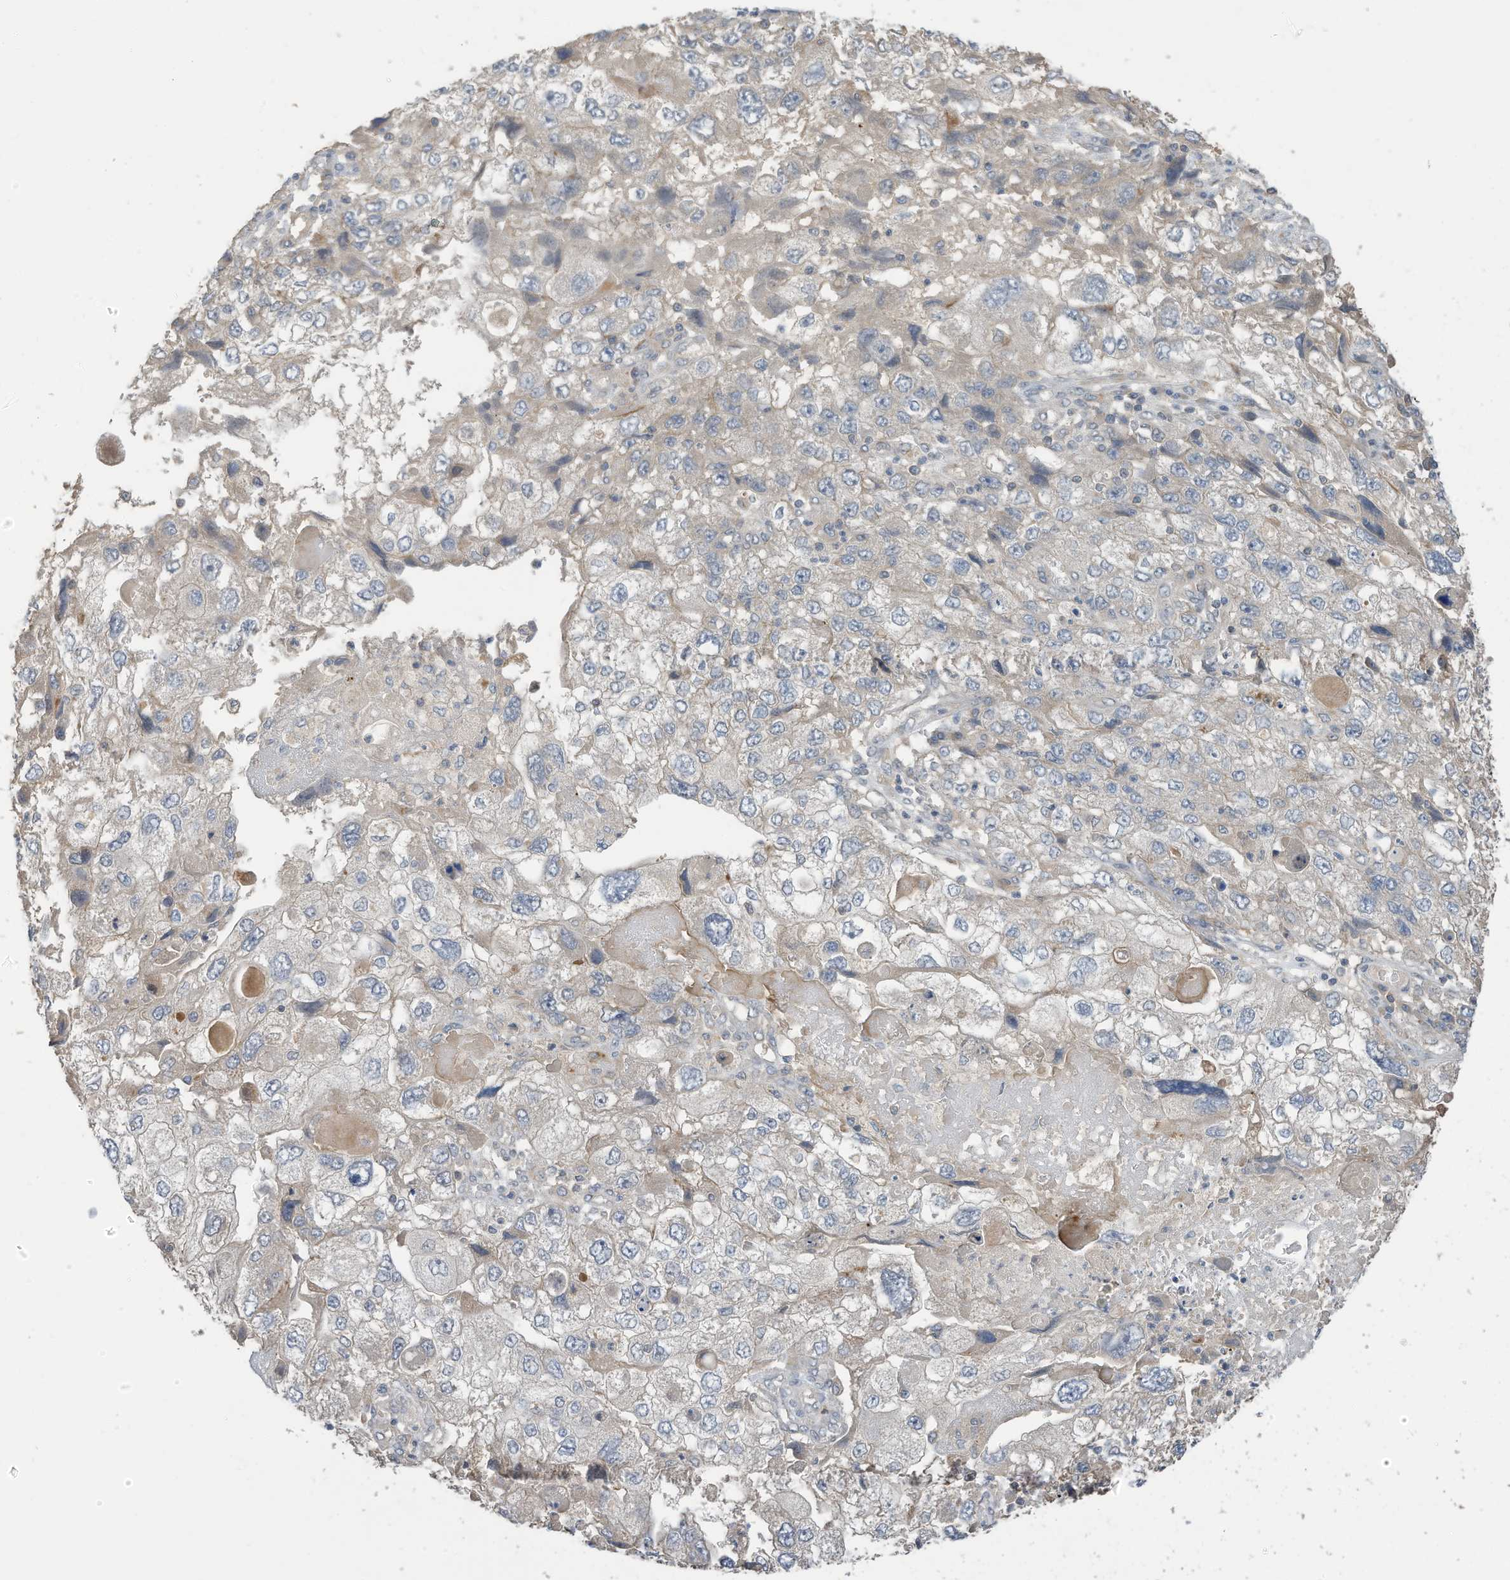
{"staining": {"intensity": "negative", "quantity": "none", "location": "none"}, "tissue": "endometrial cancer", "cell_type": "Tumor cells", "image_type": "cancer", "snomed": [{"axis": "morphology", "description": "Adenocarcinoma, NOS"}, {"axis": "topography", "description": "Endometrium"}], "caption": "Tumor cells are negative for protein expression in human endometrial cancer (adenocarcinoma).", "gene": "REC8", "patient": {"sex": "female", "age": 49}}